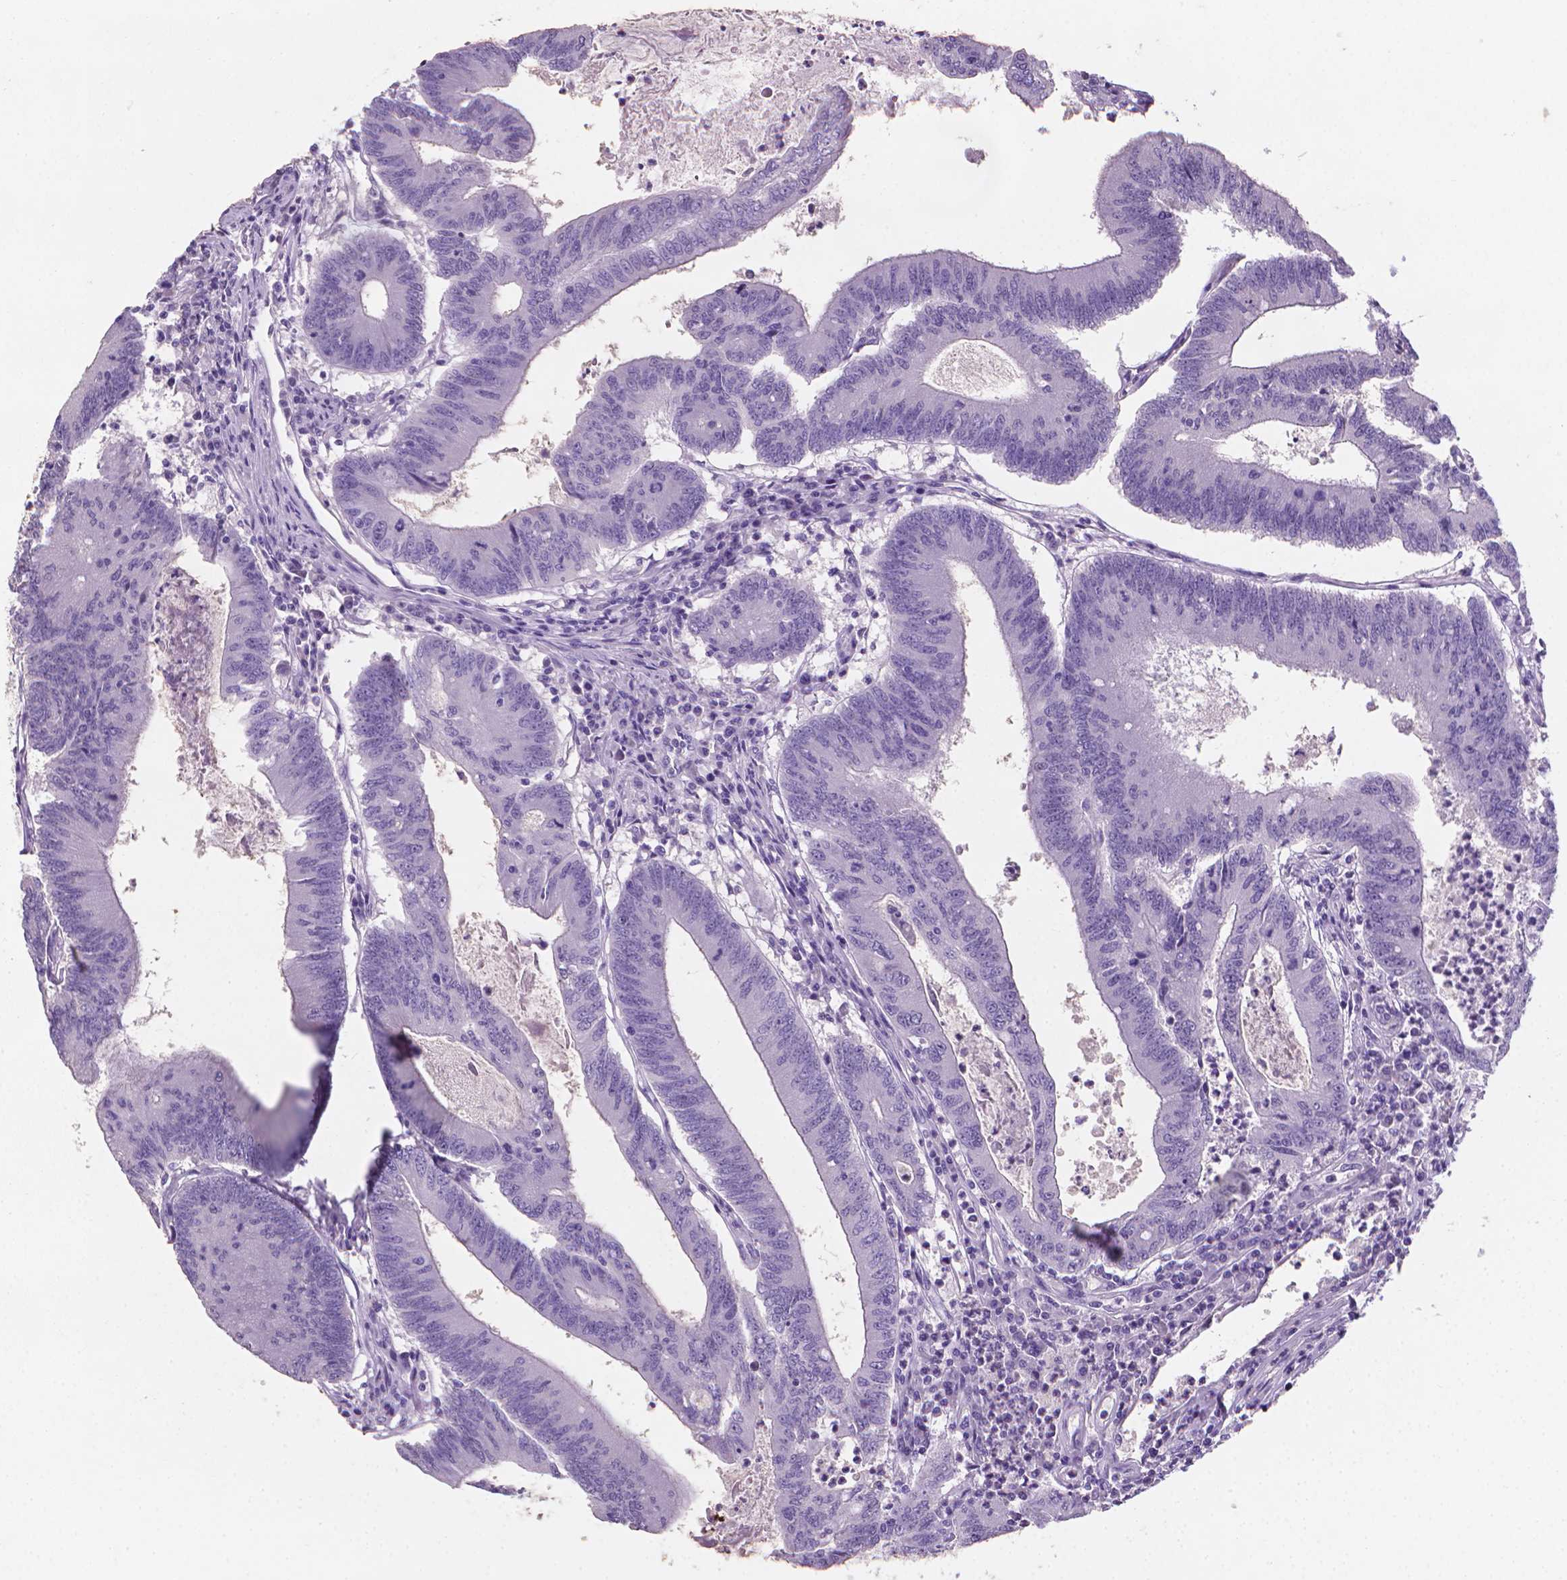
{"staining": {"intensity": "negative", "quantity": "none", "location": "none"}, "tissue": "colorectal cancer", "cell_type": "Tumor cells", "image_type": "cancer", "snomed": [{"axis": "morphology", "description": "Adenocarcinoma, NOS"}, {"axis": "topography", "description": "Colon"}], "caption": "Immunohistochemistry histopathology image of colorectal cancer stained for a protein (brown), which reveals no staining in tumor cells. (Brightfield microscopy of DAB immunohistochemistry (IHC) at high magnification).", "gene": "XPNPEP2", "patient": {"sex": "female", "age": 70}}